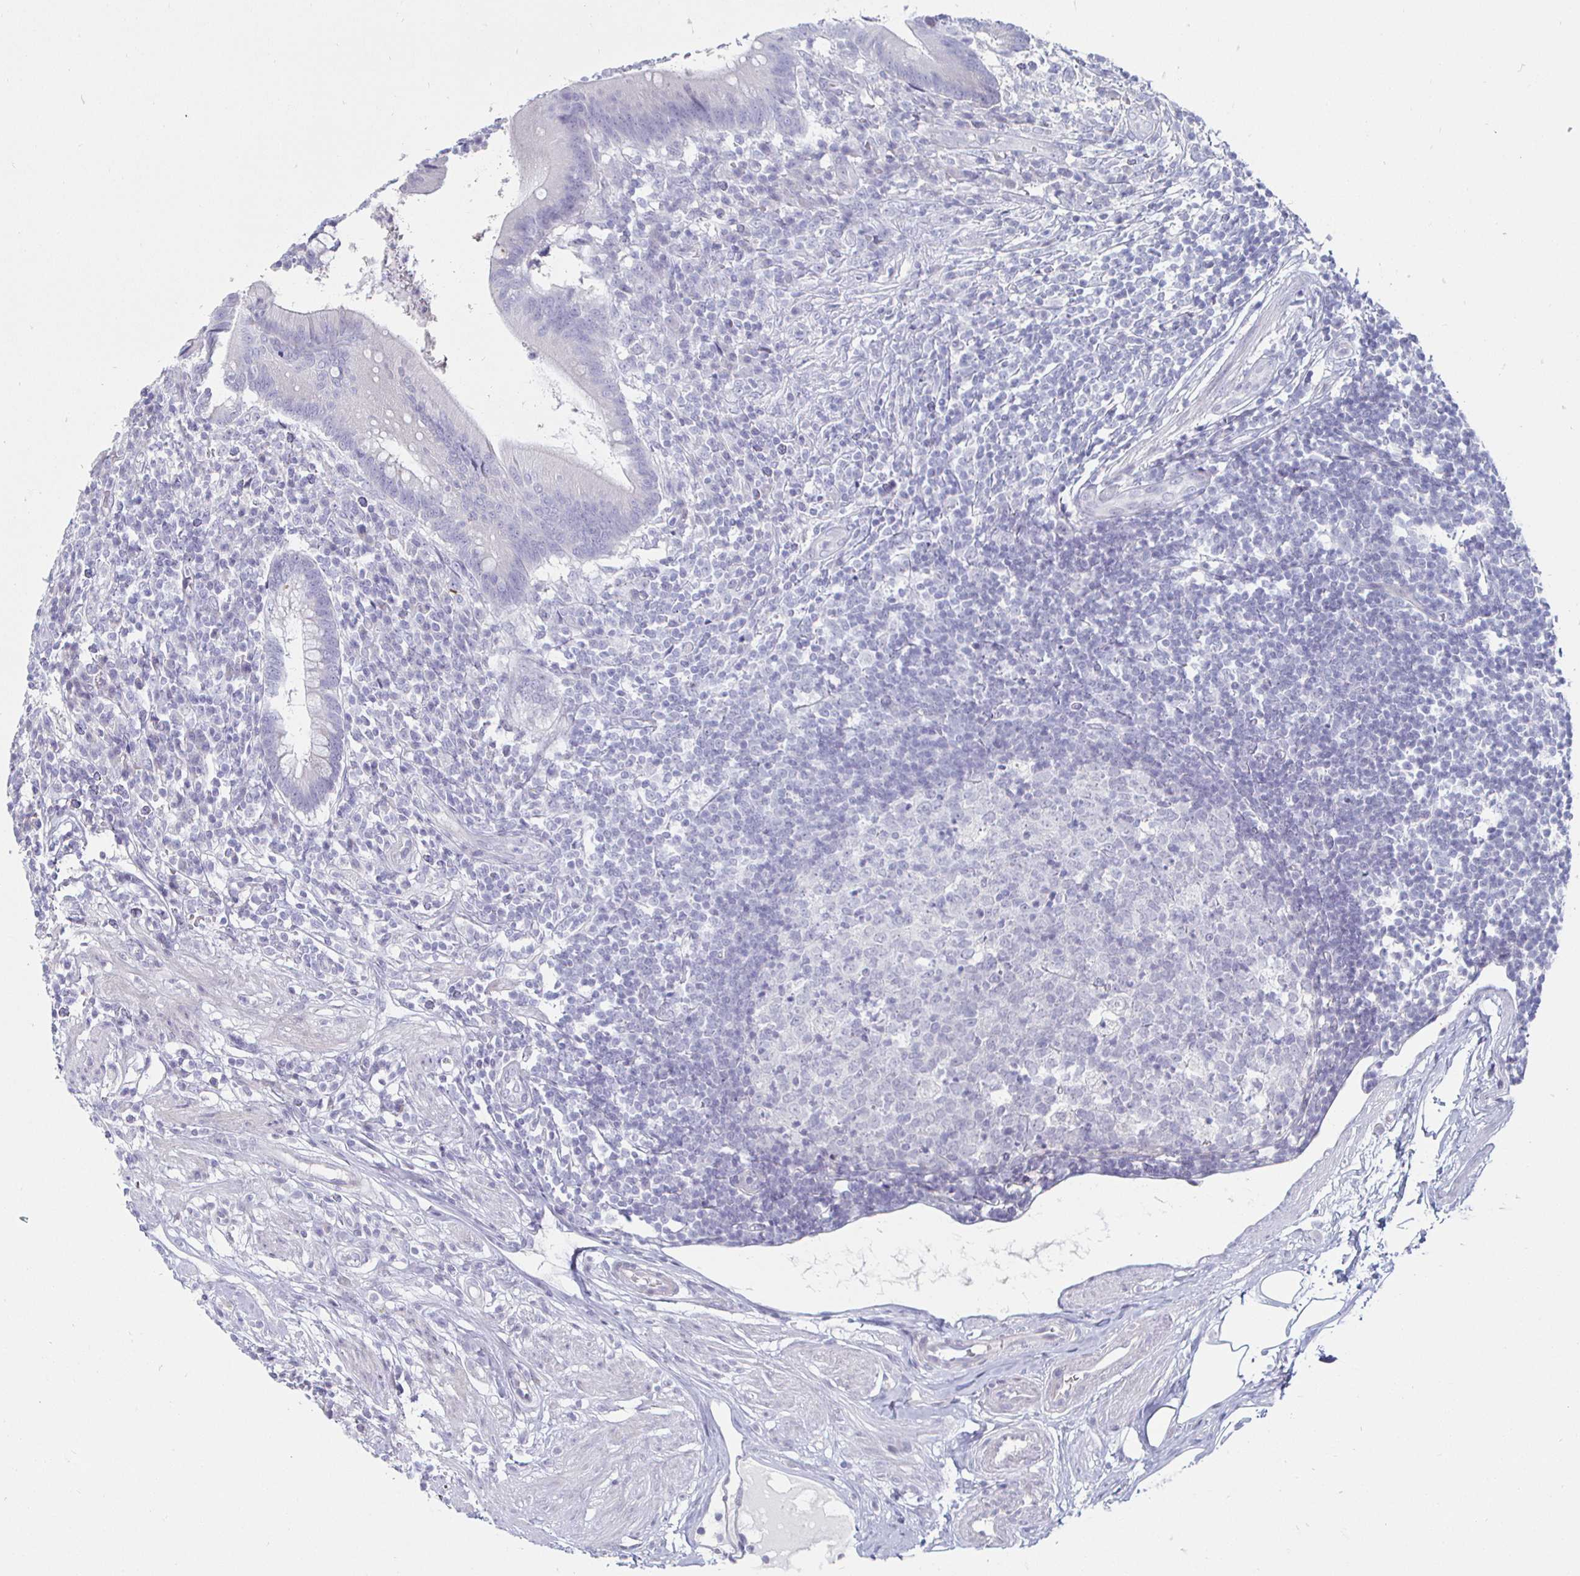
{"staining": {"intensity": "negative", "quantity": "none", "location": "none"}, "tissue": "appendix", "cell_type": "Glandular cells", "image_type": "normal", "snomed": [{"axis": "morphology", "description": "Normal tissue, NOS"}, {"axis": "topography", "description": "Appendix"}], "caption": "DAB immunohistochemical staining of unremarkable appendix displays no significant expression in glandular cells. (DAB (3,3'-diaminobenzidine) IHC with hematoxylin counter stain).", "gene": "DMRTB1", "patient": {"sex": "female", "age": 56}}